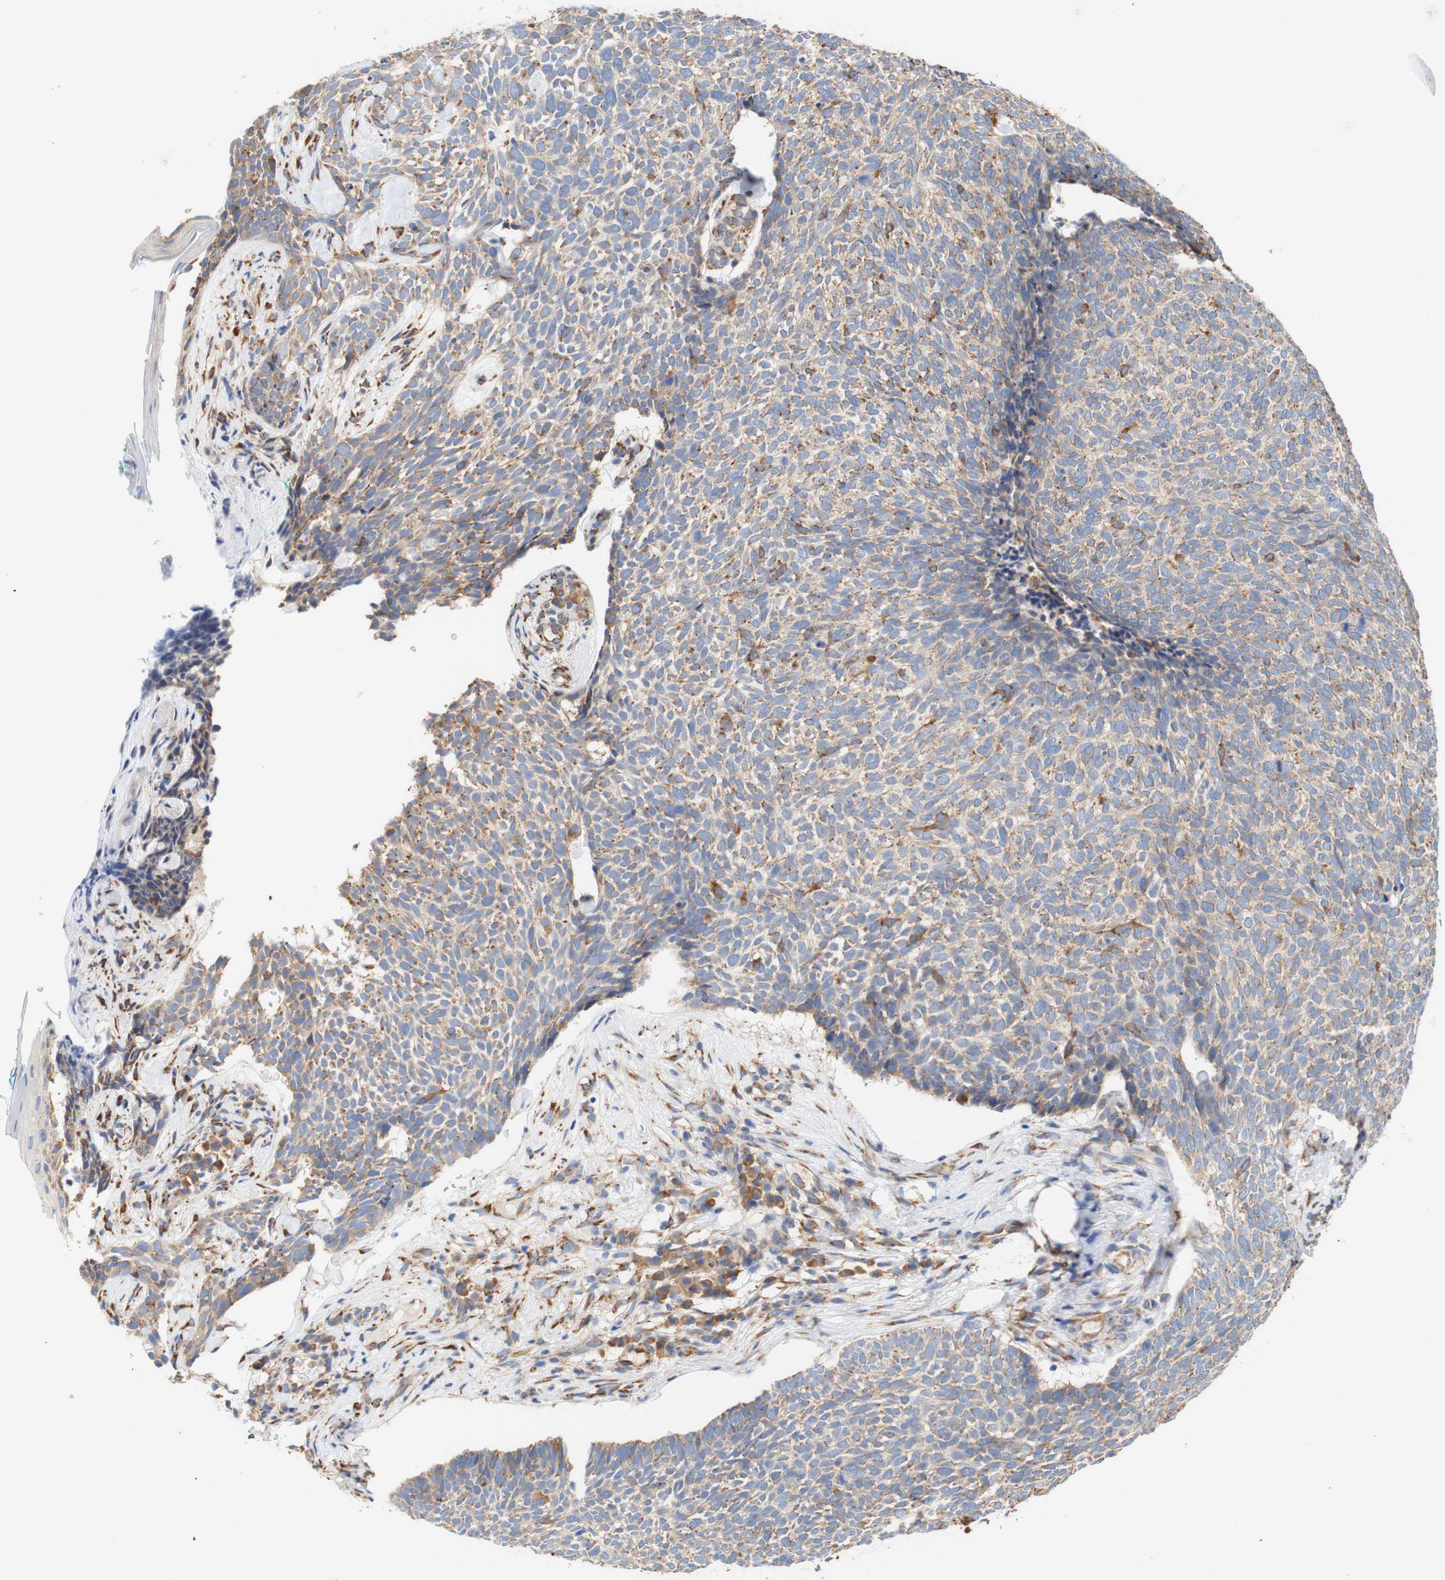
{"staining": {"intensity": "moderate", "quantity": "25%-75%", "location": "cytoplasmic/membranous"}, "tissue": "skin cancer", "cell_type": "Tumor cells", "image_type": "cancer", "snomed": [{"axis": "morphology", "description": "Basal cell carcinoma"}, {"axis": "topography", "description": "Skin"}], "caption": "This image demonstrates skin cancer (basal cell carcinoma) stained with immunohistochemistry (IHC) to label a protein in brown. The cytoplasmic/membranous of tumor cells show moderate positivity for the protein. Nuclei are counter-stained blue.", "gene": "EIF2AK4", "patient": {"sex": "female", "age": 84}}